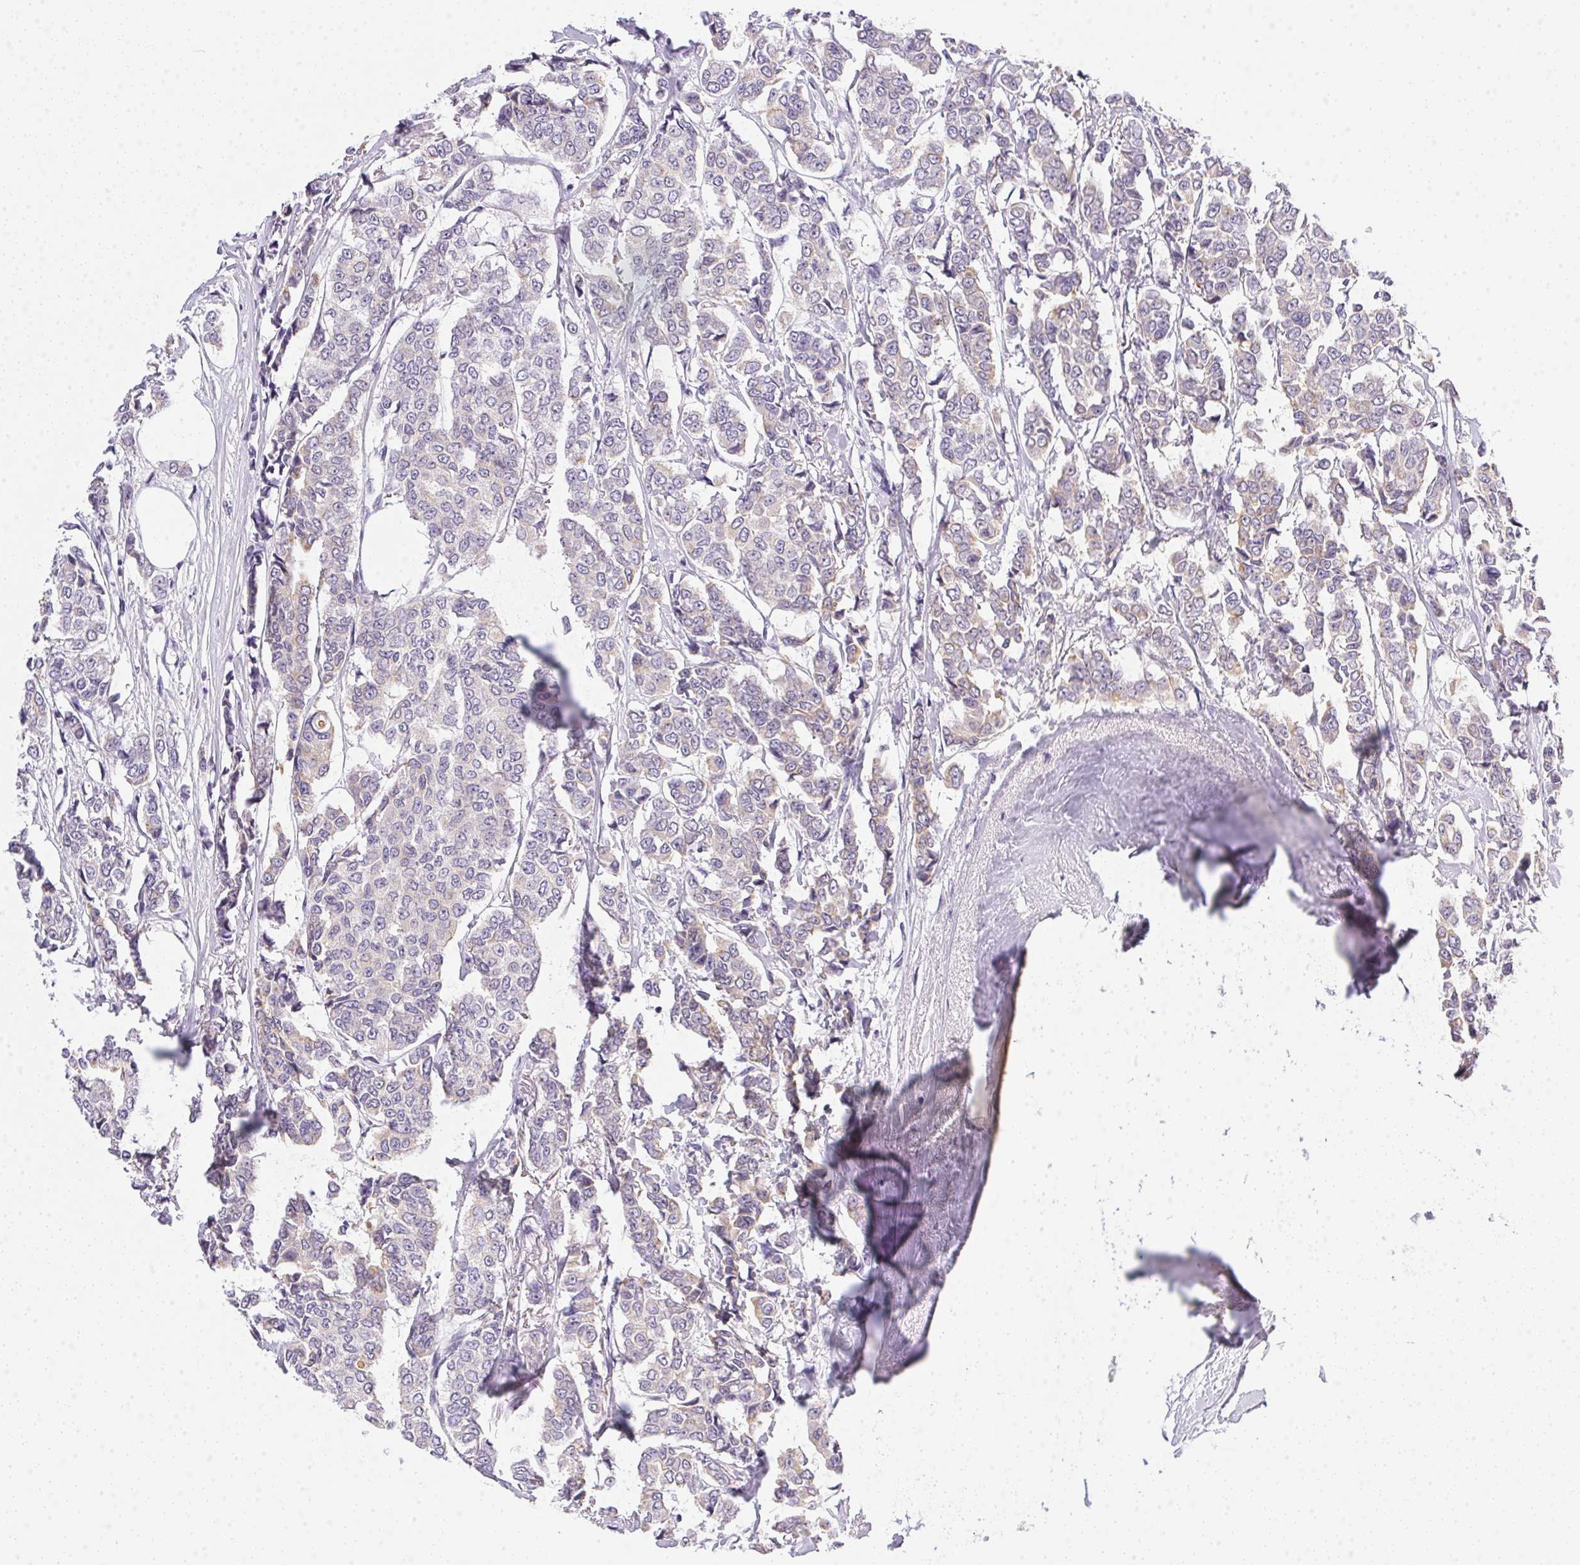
{"staining": {"intensity": "weak", "quantity": "<25%", "location": "cytoplasmic/membranous"}, "tissue": "breast cancer", "cell_type": "Tumor cells", "image_type": "cancer", "snomed": [{"axis": "morphology", "description": "Duct carcinoma"}, {"axis": "topography", "description": "Breast"}], "caption": "IHC image of human infiltrating ductal carcinoma (breast) stained for a protein (brown), which exhibits no staining in tumor cells.", "gene": "SLC17A7", "patient": {"sex": "female", "age": 94}}